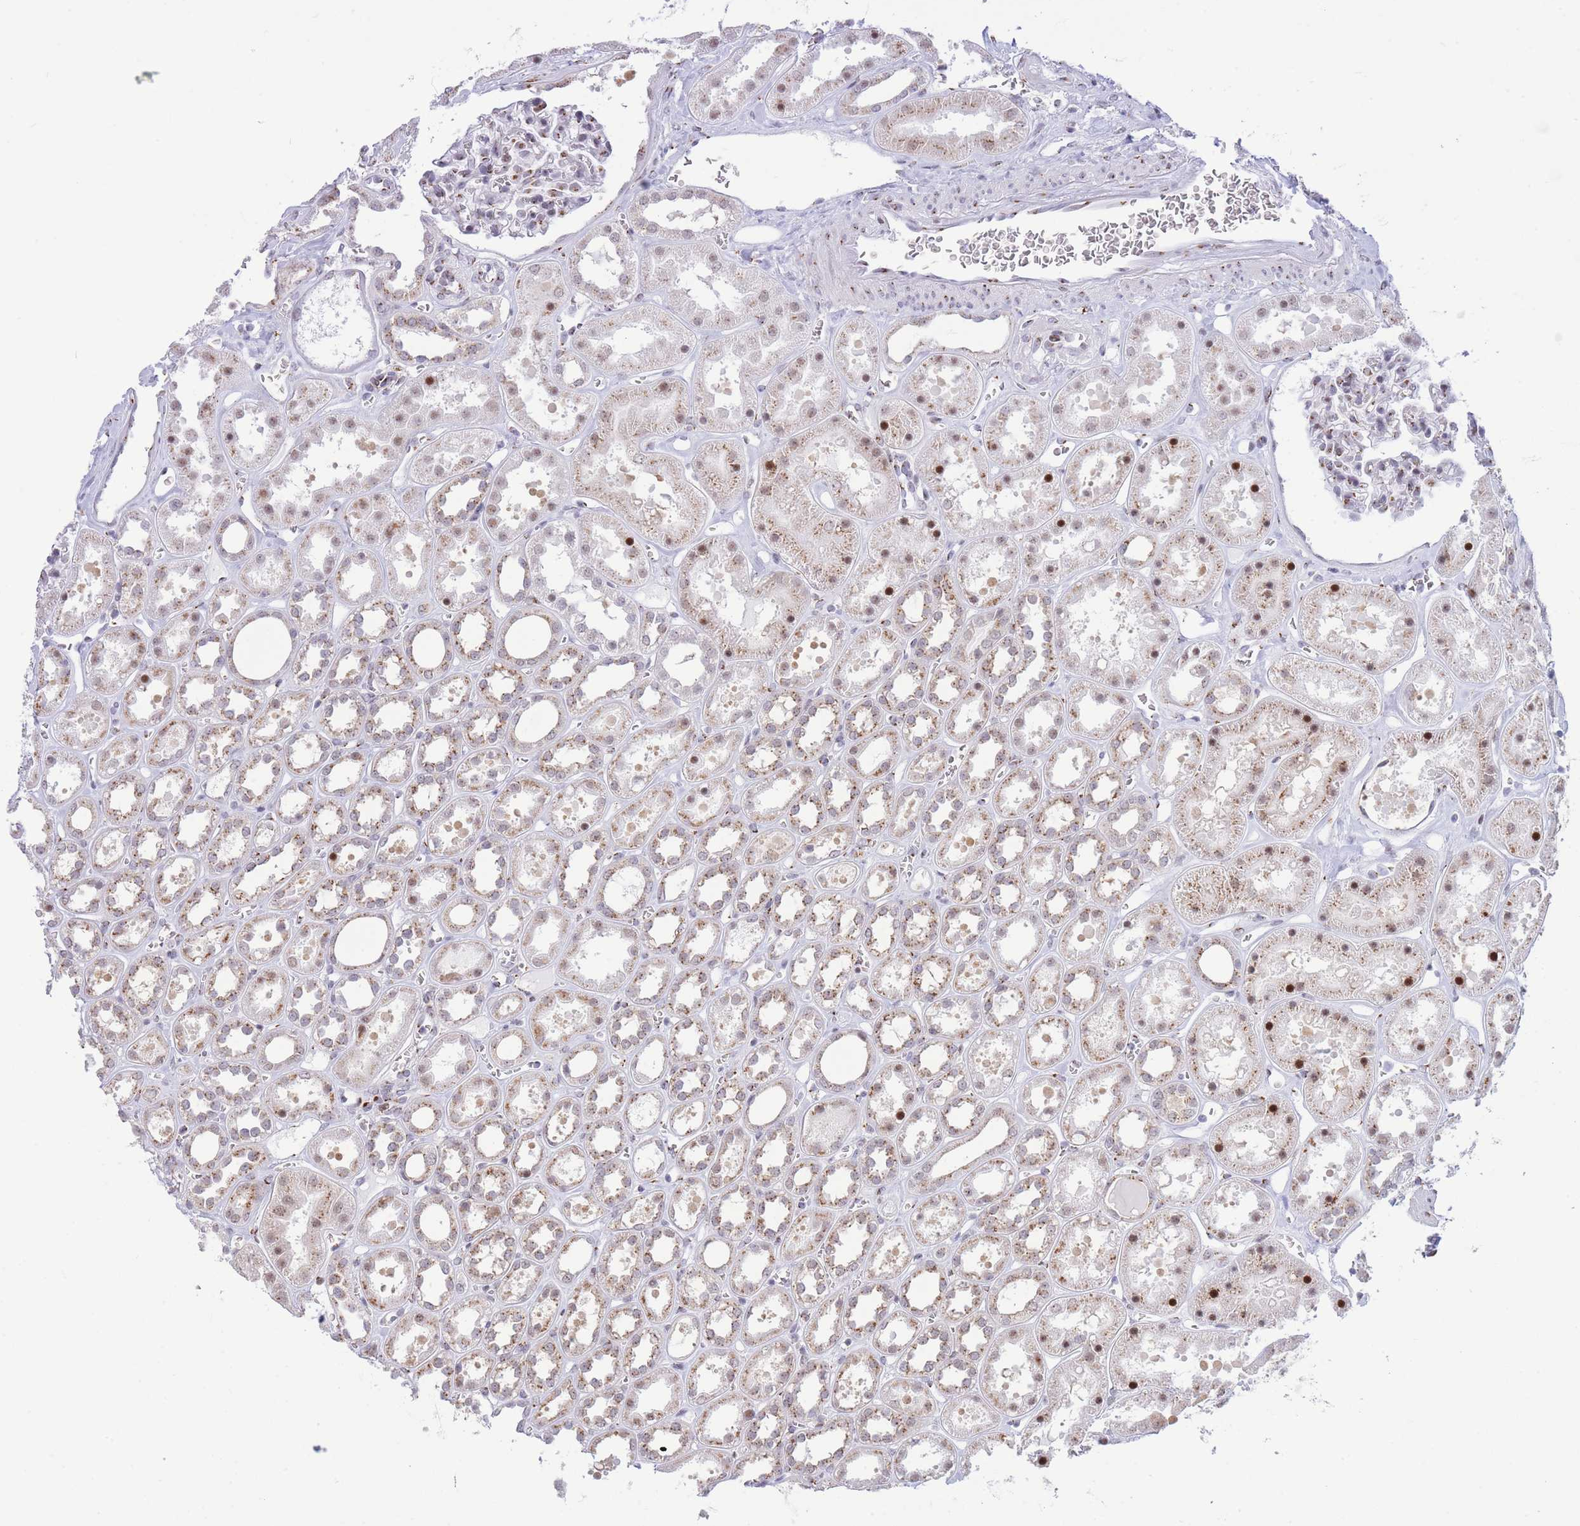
{"staining": {"intensity": "moderate", "quantity": "<25%", "location": "cytoplasmic/membranous"}, "tissue": "kidney", "cell_type": "Cells in glomeruli", "image_type": "normal", "snomed": [{"axis": "morphology", "description": "Normal tissue, NOS"}, {"axis": "topography", "description": "Kidney"}], "caption": "A micrograph of kidney stained for a protein reveals moderate cytoplasmic/membranous brown staining in cells in glomeruli.", "gene": "INO80C", "patient": {"sex": "female", "age": 41}}